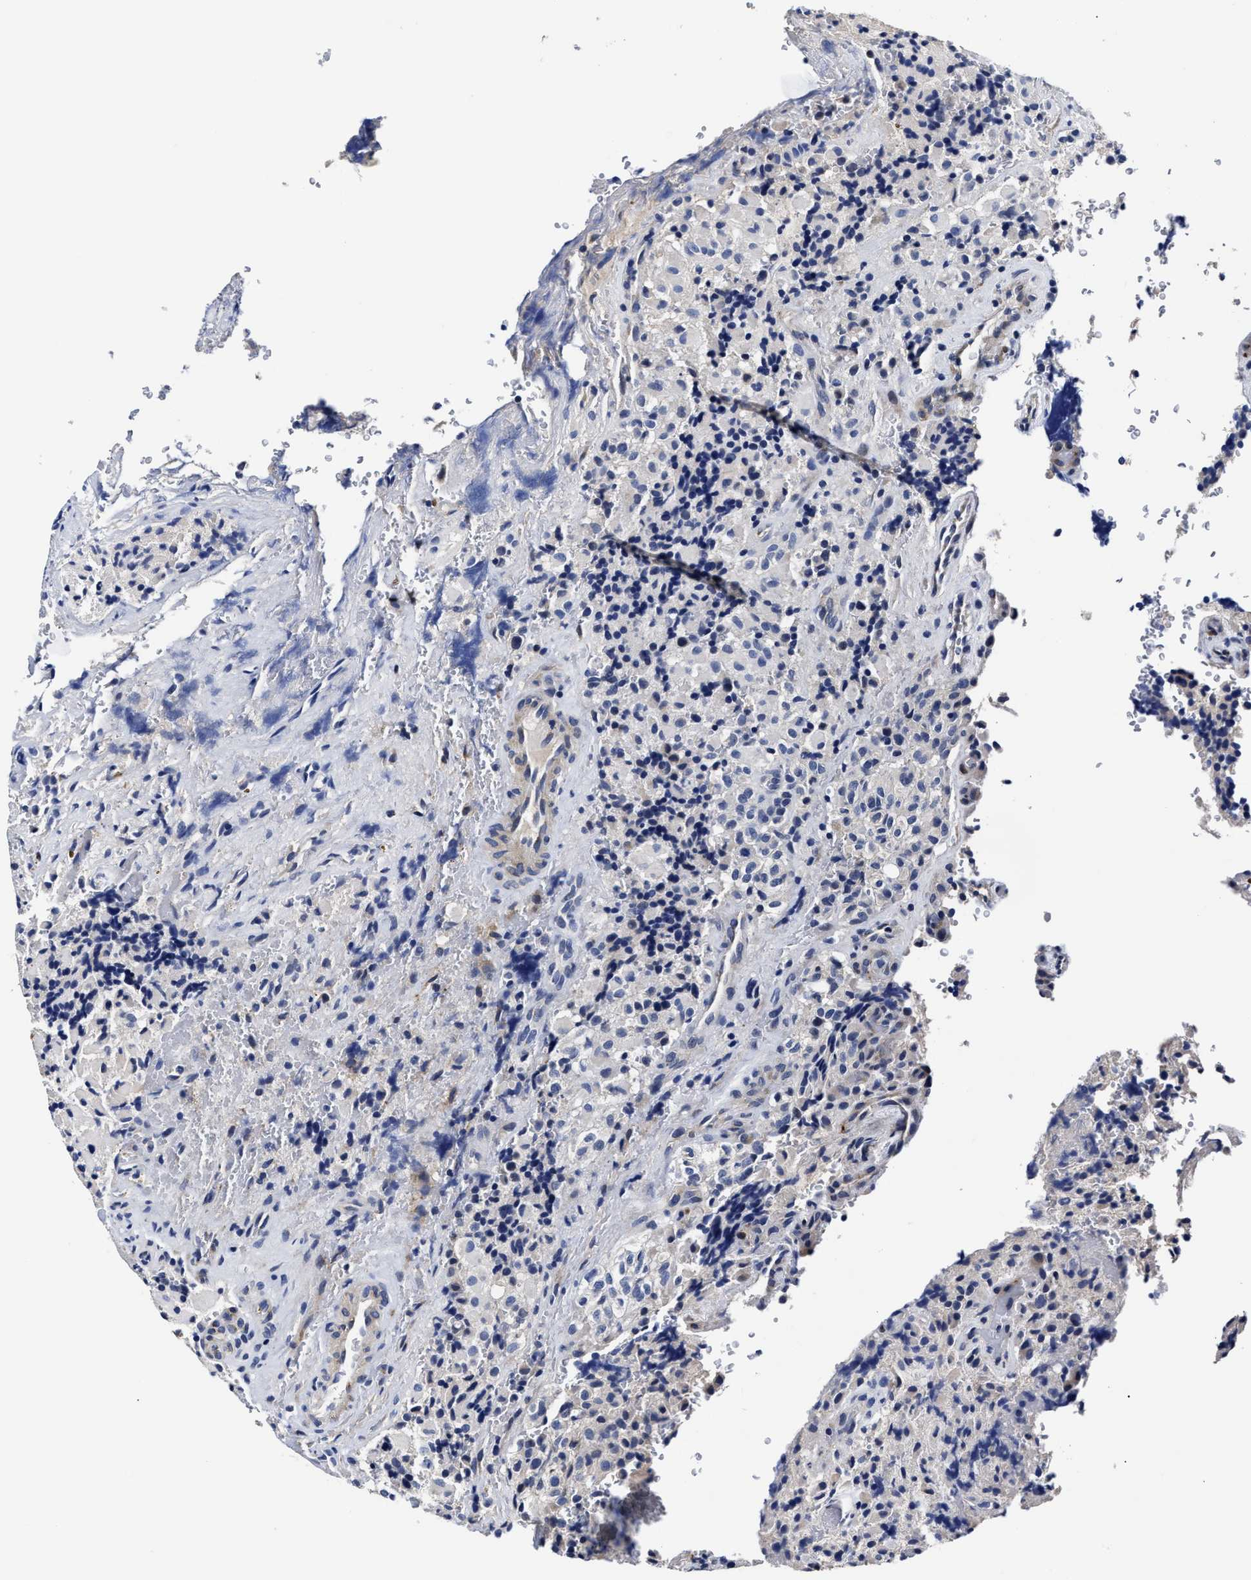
{"staining": {"intensity": "negative", "quantity": "none", "location": "none"}, "tissue": "glioma", "cell_type": "Tumor cells", "image_type": "cancer", "snomed": [{"axis": "morphology", "description": "Glioma, malignant, High grade"}, {"axis": "topography", "description": "Brain"}], "caption": "The micrograph exhibits no significant staining in tumor cells of malignant glioma (high-grade).", "gene": "OLFML2A", "patient": {"sex": "male", "age": 71}}